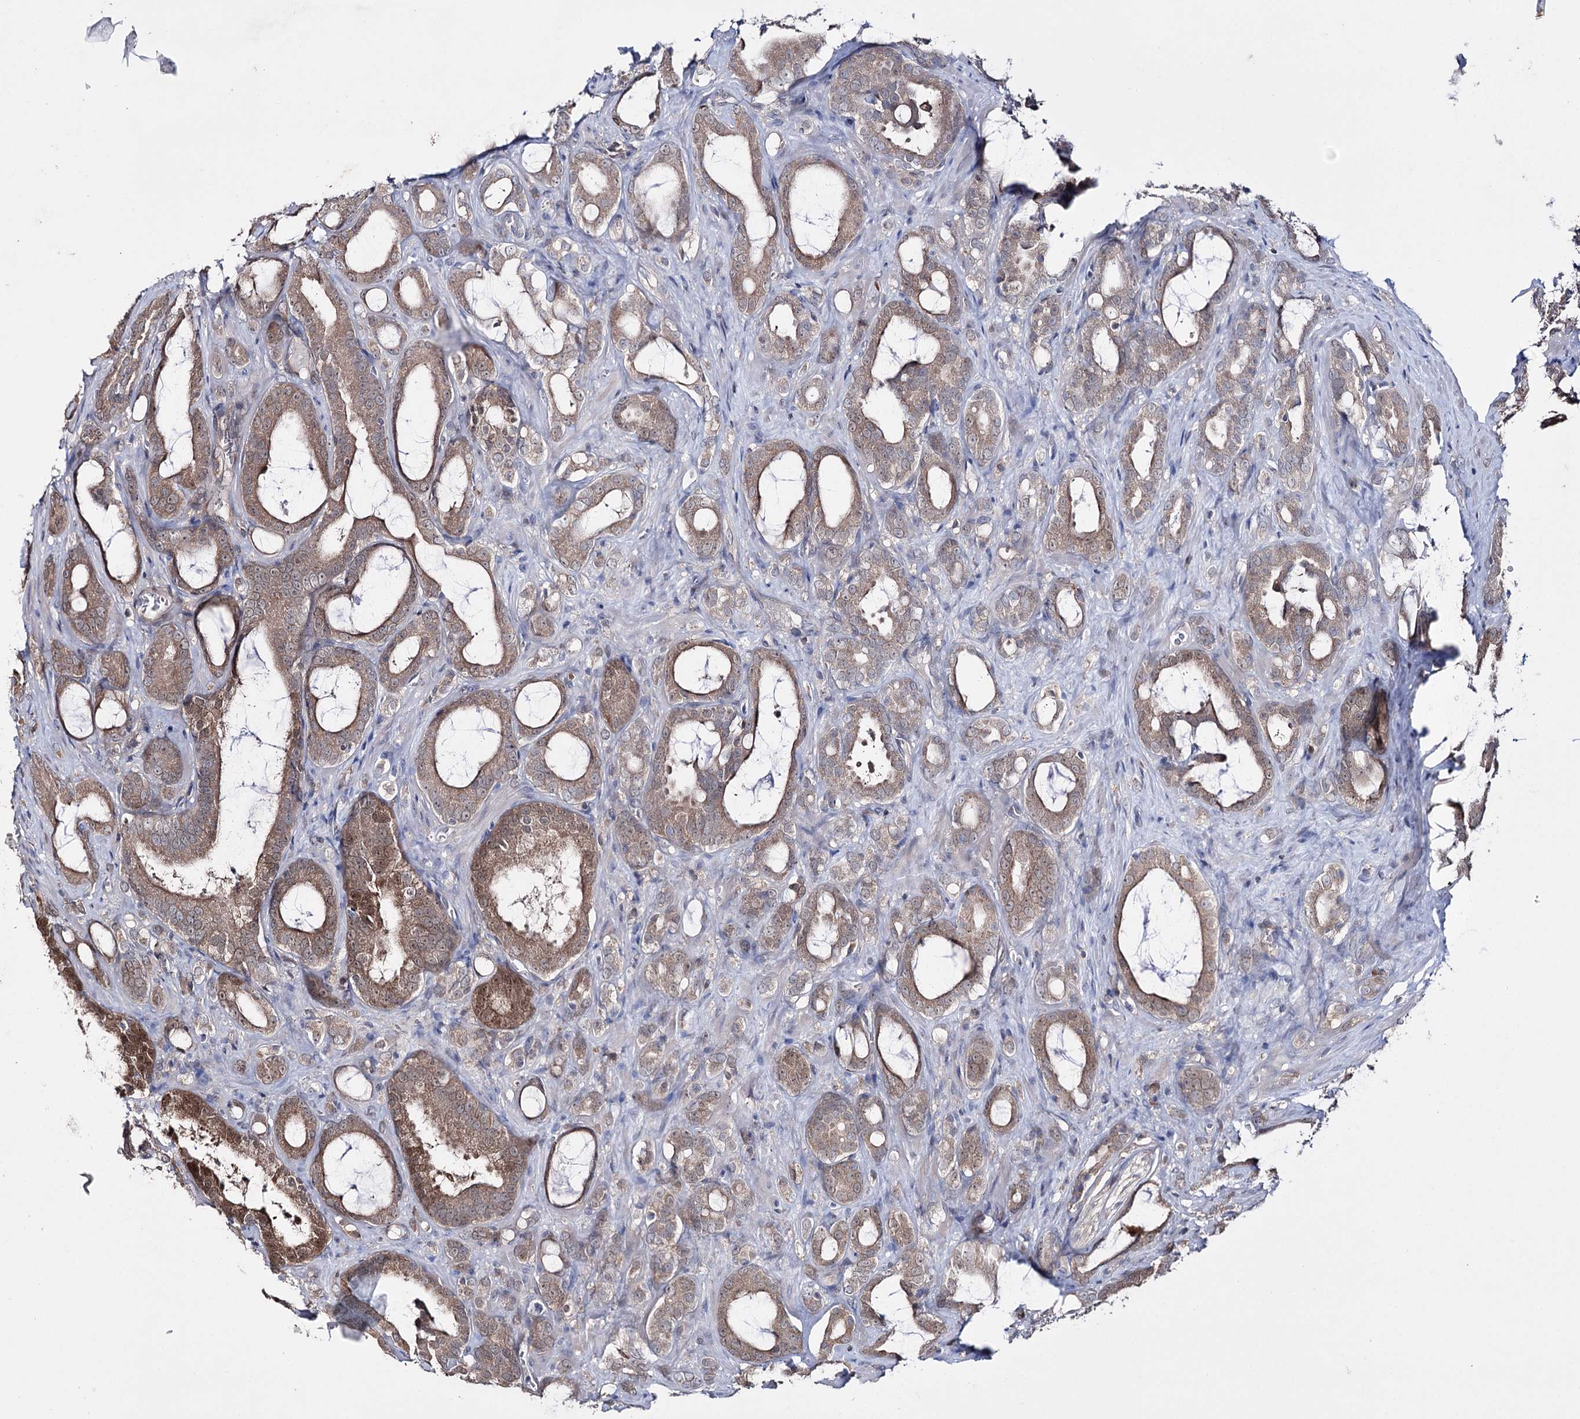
{"staining": {"intensity": "moderate", "quantity": ">75%", "location": "cytoplasmic/membranous,nuclear"}, "tissue": "prostate cancer", "cell_type": "Tumor cells", "image_type": "cancer", "snomed": [{"axis": "morphology", "description": "Adenocarcinoma, High grade"}, {"axis": "topography", "description": "Prostate"}], "caption": "High-grade adenocarcinoma (prostate) was stained to show a protein in brown. There is medium levels of moderate cytoplasmic/membranous and nuclear expression in approximately >75% of tumor cells.", "gene": "PTER", "patient": {"sex": "male", "age": 72}}